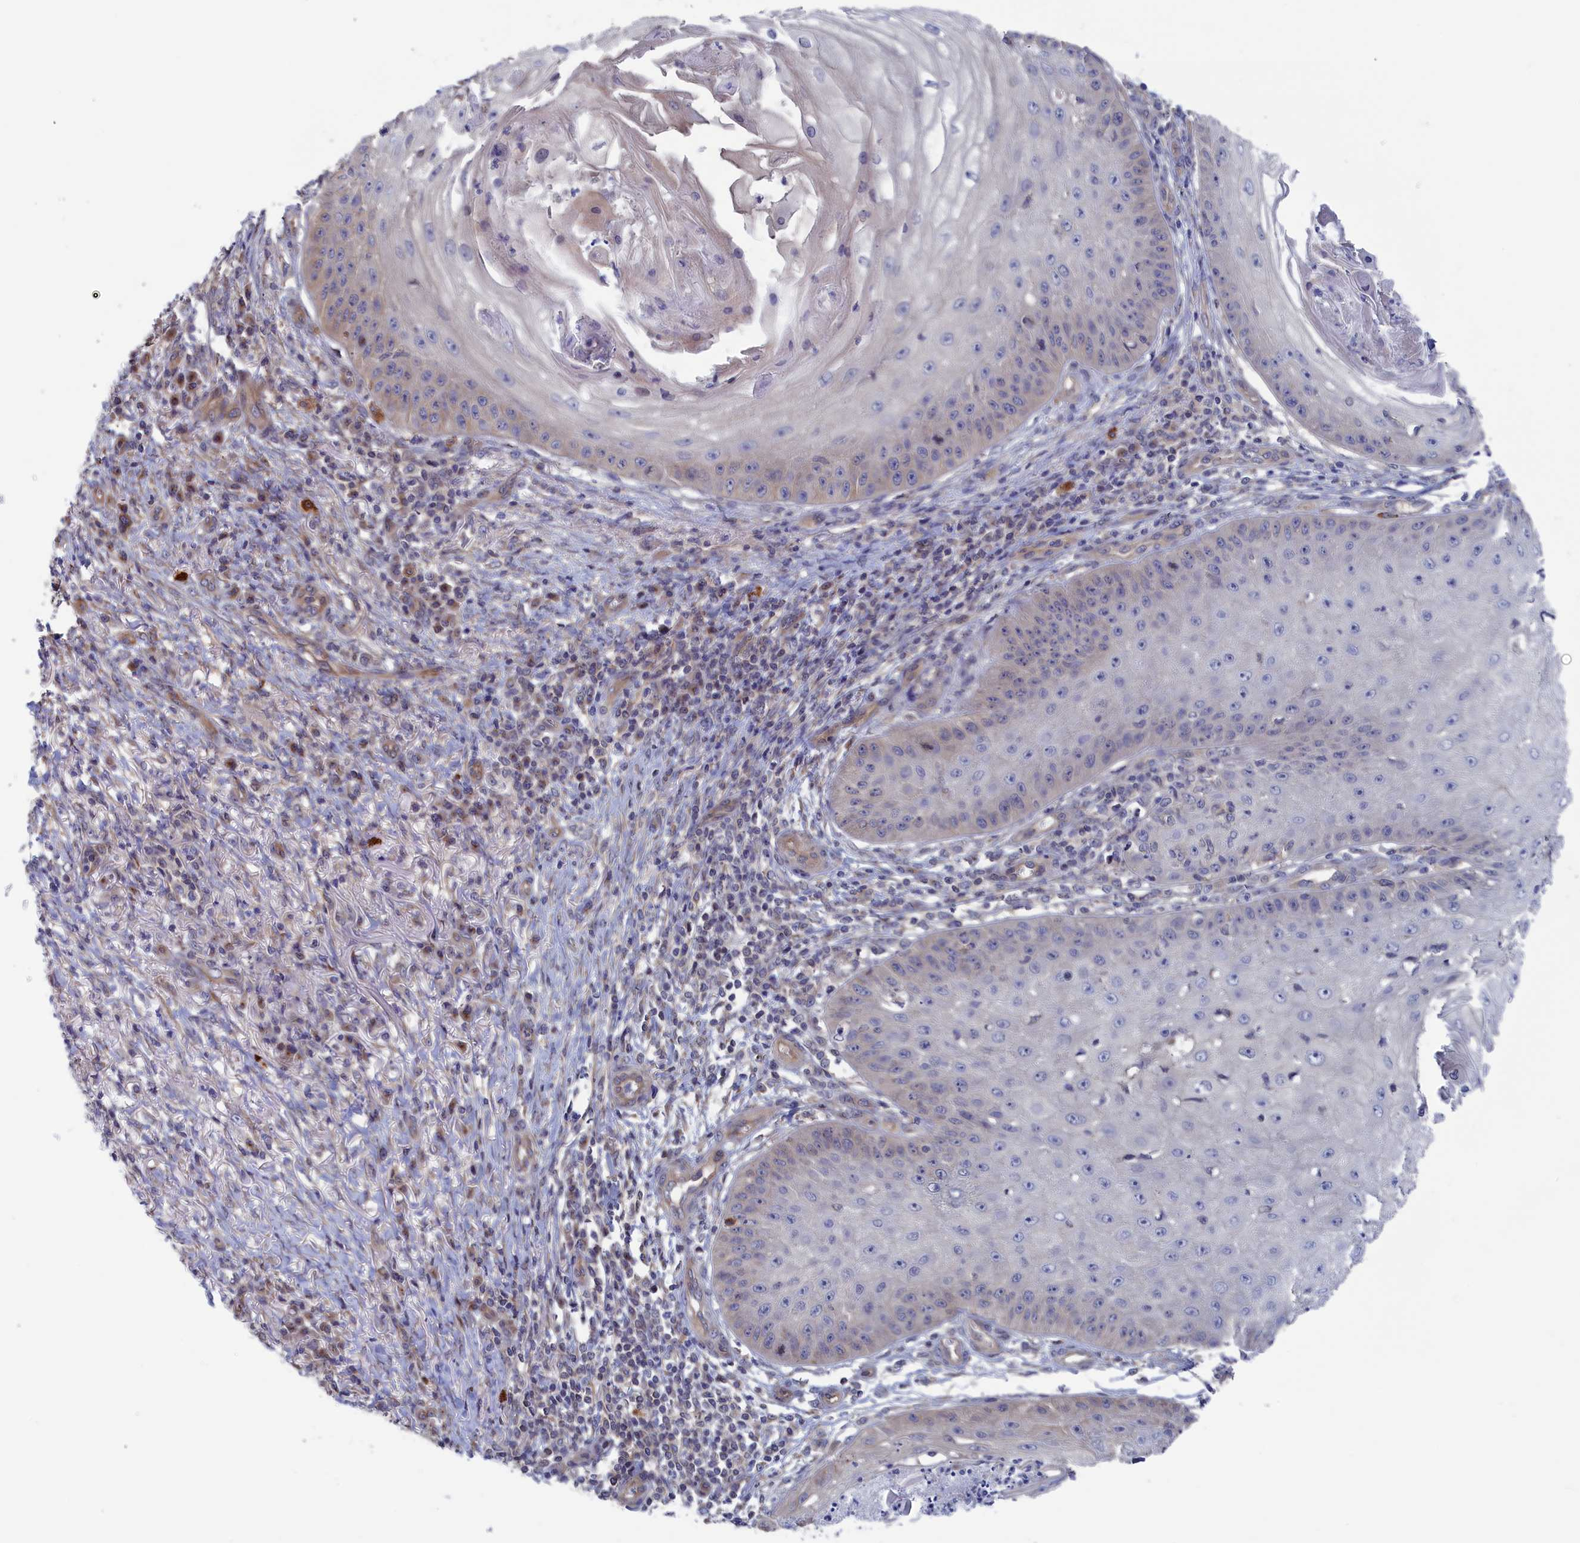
{"staining": {"intensity": "negative", "quantity": "none", "location": "none"}, "tissue": "skin cancer", "cell_type": "Tumor cells", "image_type": "cancer", "snomed": [{"axis": "morphology", "description": "Squamous cell carcinoma, NOS"}, {"axis": "topography", "description": "Skin"}], "caption": "The image displays no staining of tumor cells in skin cancer (squamous cell carcinoma).", "gene": "NUTF2", "patient": {"sex": "male", "age": 70}}